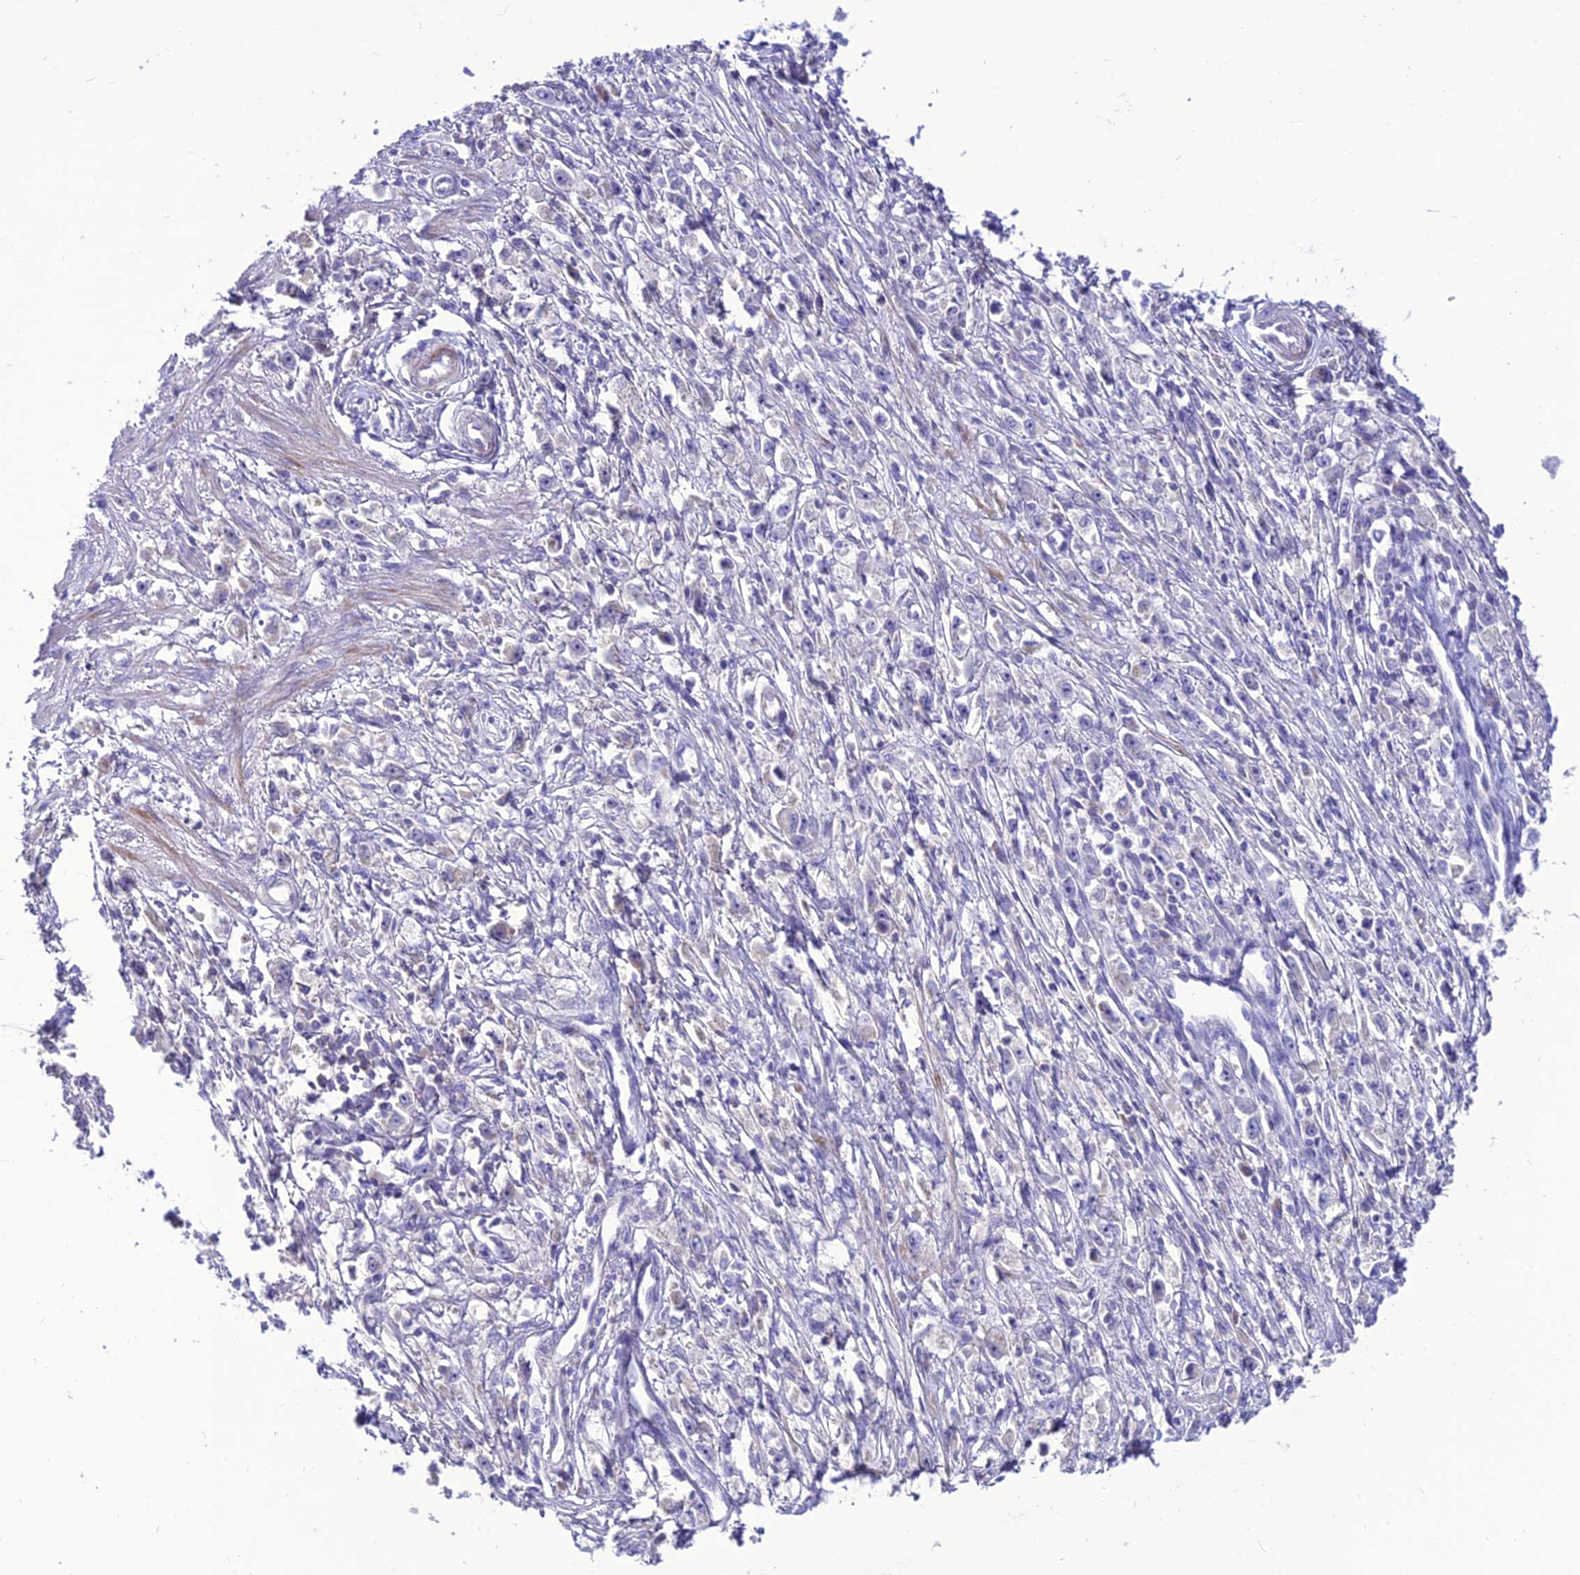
{"staining": {"intensity": "negative", "quantity": "none", "location": "none"}, "tissue": "stomach cancer", "cell_type": "Tumor cells", "image_type": "cancer", "snomed": [{"axis": "morphology", "description": "Adenocarcinoma, NOS"}, {"axis": "topography", "description": "Stomach"}], "caption": "IHC of stomach cancer displays no staining in tumor cells. (Brightfield microscopy of DAB IHC at high magnification).", "gene": "TEKT3", "patient": {"sex": "female", "age": 59}}